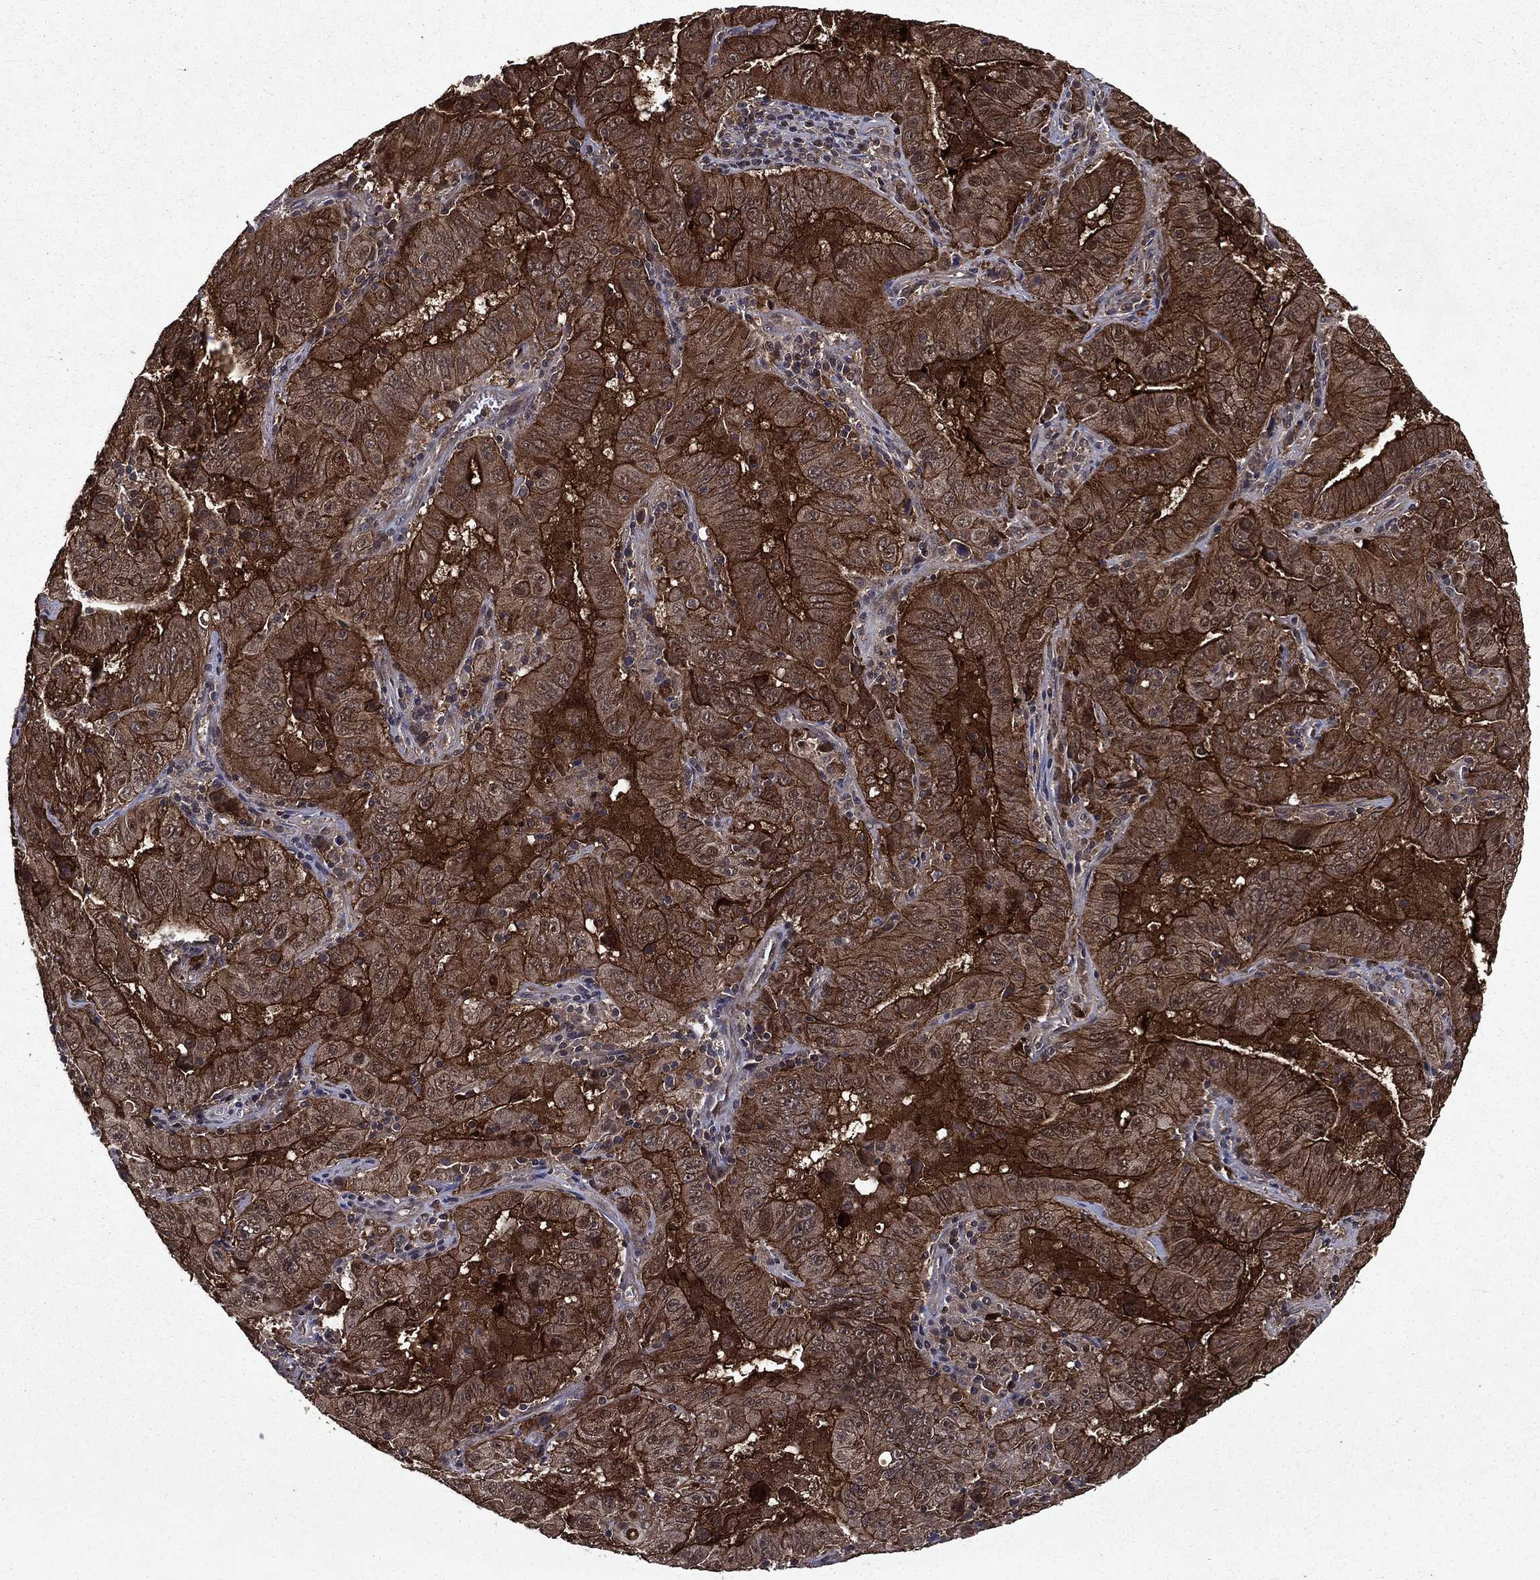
{"staining": {"intensity": "strong", "quantity": ">75%", "location": "cytoplasmic/membranous"}, "tissue": "pancreatic cancer", "cell_type": "Tumor cells", "image_type": "cancer", "snomed": [{"axis": "morphology", "description": "Adenocarcinoma, NOS"}, {"axis": "topography", "description": "Pancreas"}], "caption": "Strong cytoplasmic/membranous protein positivity is identified in approximately >75% of tumor cells in pancreatic cancer.", "gene": "FGD1", "patient": {"sex": "male", "age": 63}}